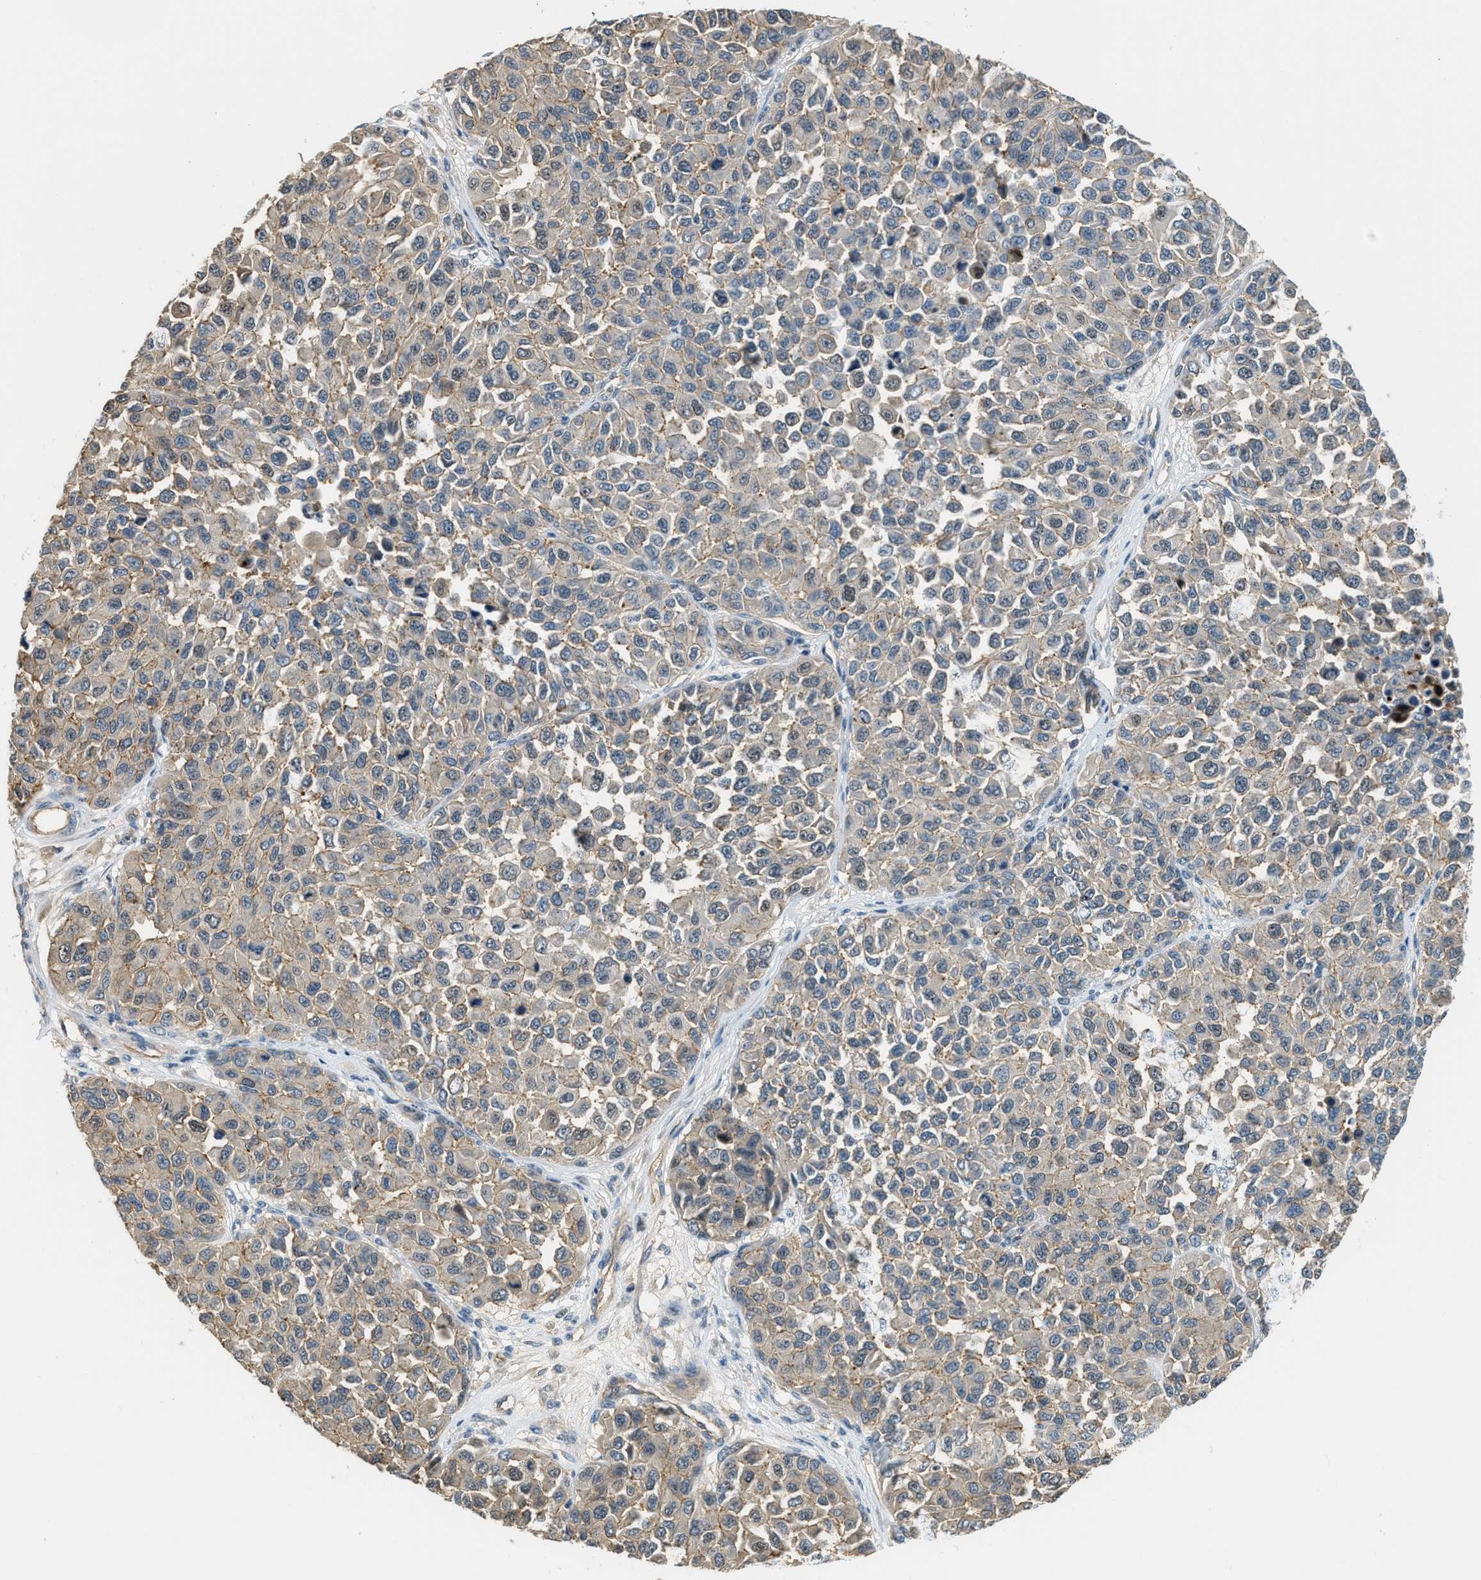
{"staining": {"intensity": "weak", "quantity": ">75%", "location": "cytoplasmic/membranous"}, "tissue": "melanoma", "cell_type": "Tumor cells", "image_type": "cancer", "snomed": [{"axis": "morphology", "description": "Malignant melanoma, NOS"}, {"axis": "topography", "description": "Skin"}], "caption": "An immunohistochemistry (IHC) image of tumor tissue is shown. Protein staining in brown labels weak cytoplasmic/membranous positivity in malignant melanoma within tumor cells.", "gene": "CBLB", "patient": {"sex": "male", "age": 62}}